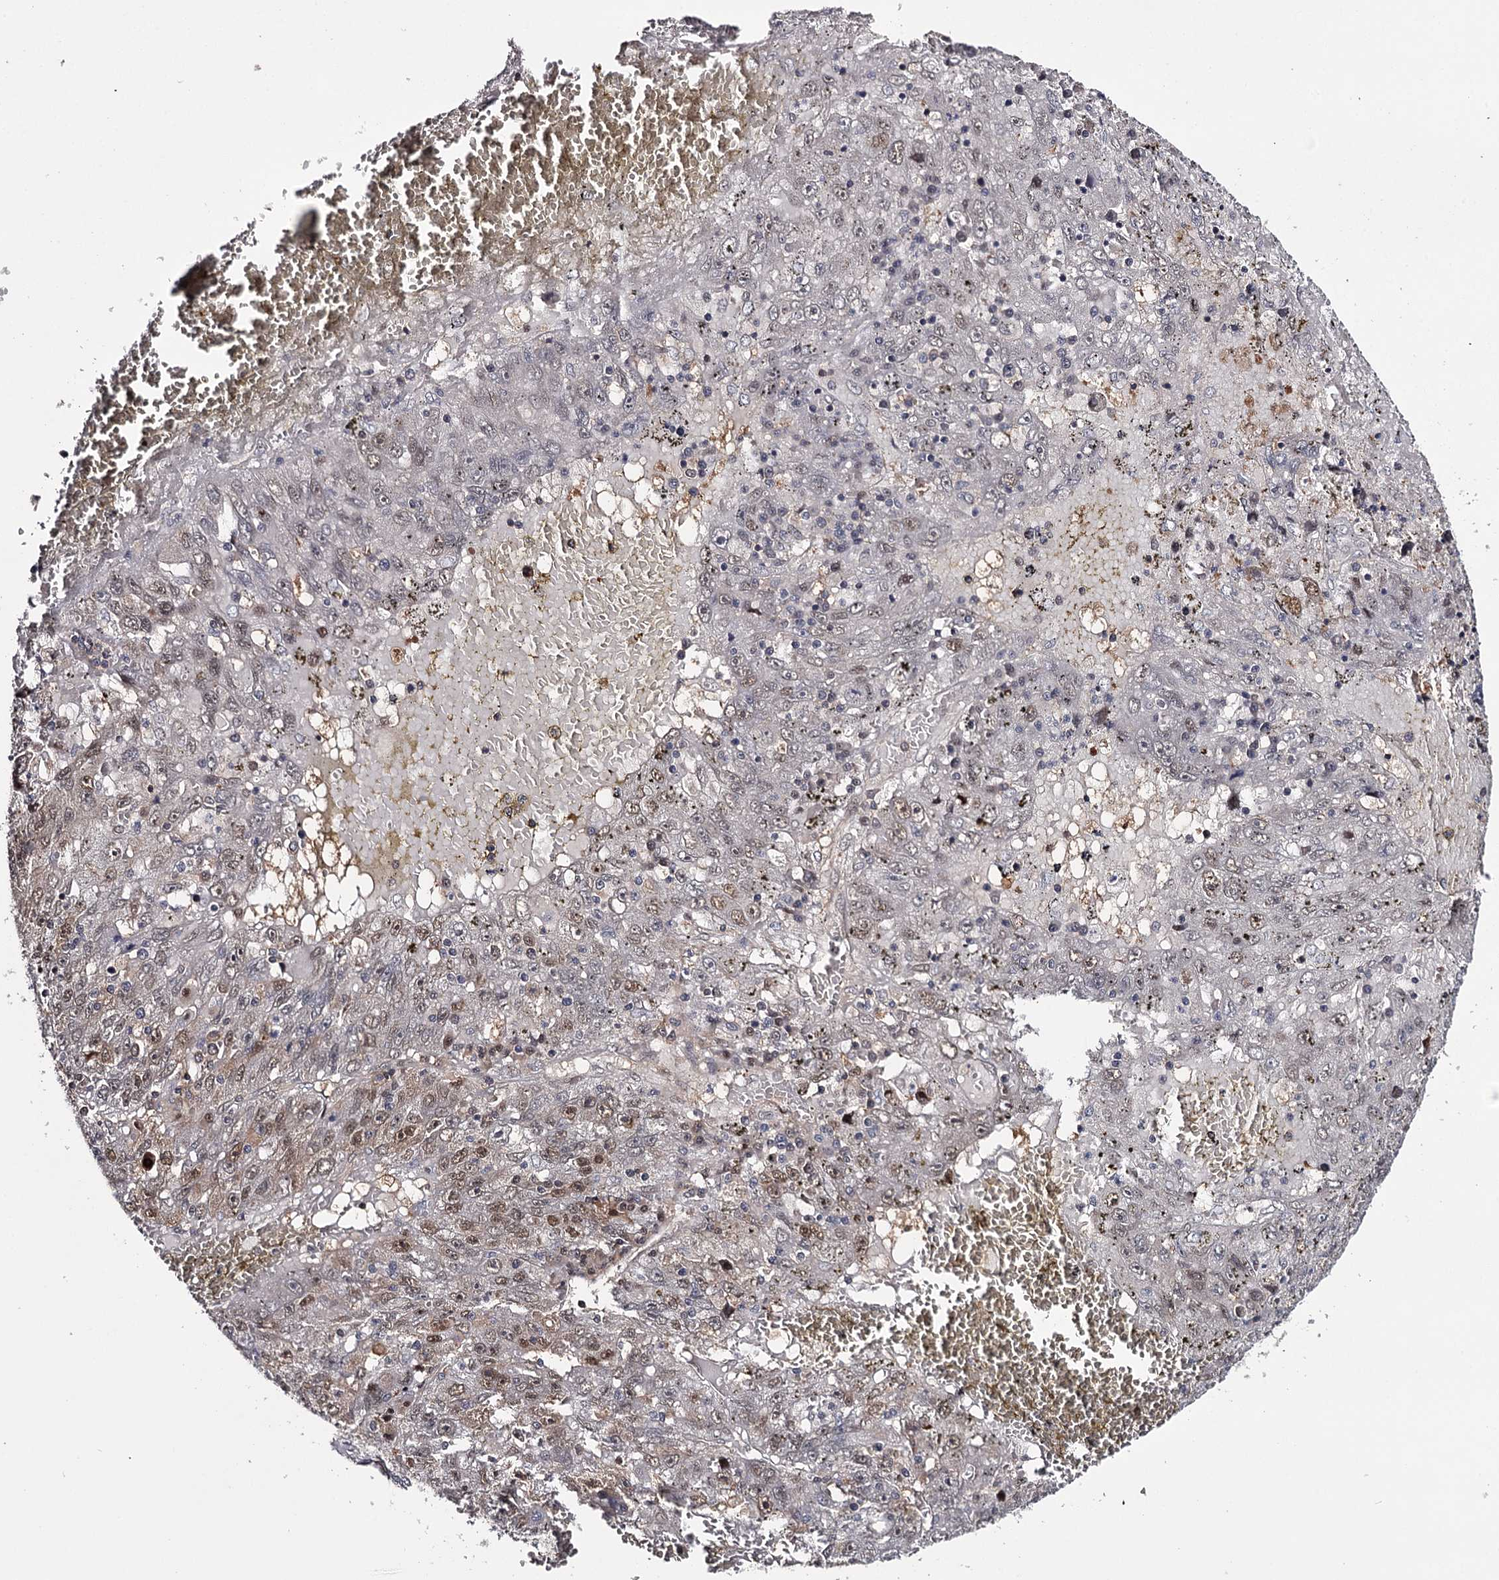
{"staining": {"intensity": "weak", "quantity": "<25%", "location": "nuclear"}, "tissue": "liver cancer", "cell_type": "Tumor cells", "image_type": "cancer", "snomed": [{"axis": "morphology", "description": "Carcinoma, Hepatocellular, NOS"}, {"axis": "topography", "description": "Liver"}], "caption": "This is an IHC histopathology image of liver cancer. There is no positivity in tumor cells.", "gene": "GTSF1", "patient": {"sex": "male", "age": 49}}